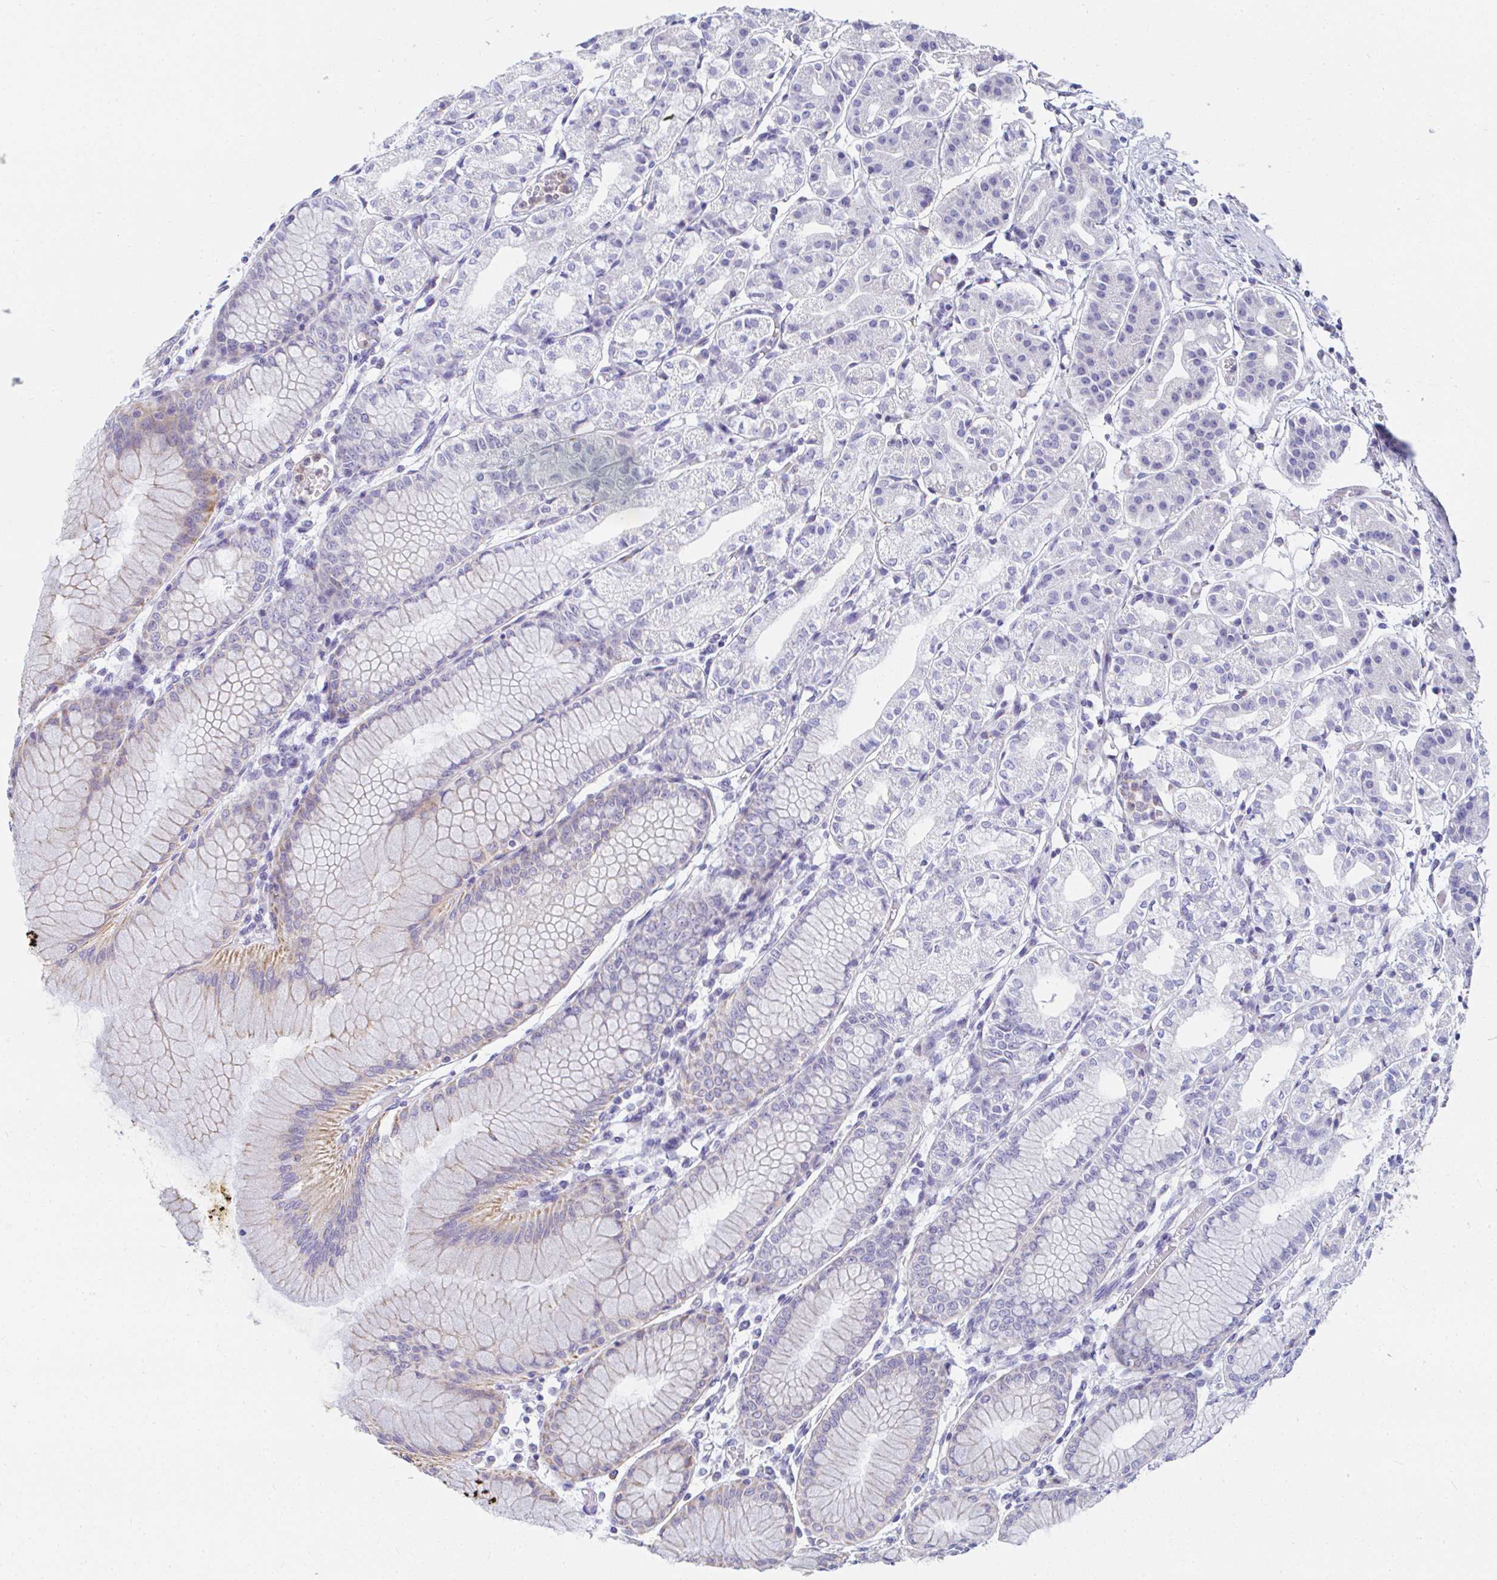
{"staining": {"intensity": "moderate", "quantity": "<25%", "location": "cytoplasmic/membranous"}, "tissue": "stomach", "cell_type": "Glandular cells", "image_type": "normal", "snomed": [{"axis": "morphology", "description": "Normal tissue, NOS"}, {"axis": "topography", "description": "Stomach"}], "caption": "About <25% of glandular cells in benign human stomach display moderate cytoplasmic/membranous protein positivity as visualized by brown immunohistochemical staining.", "gene": "MGAM2", "patient": {"sex": "female", "age": 57}}